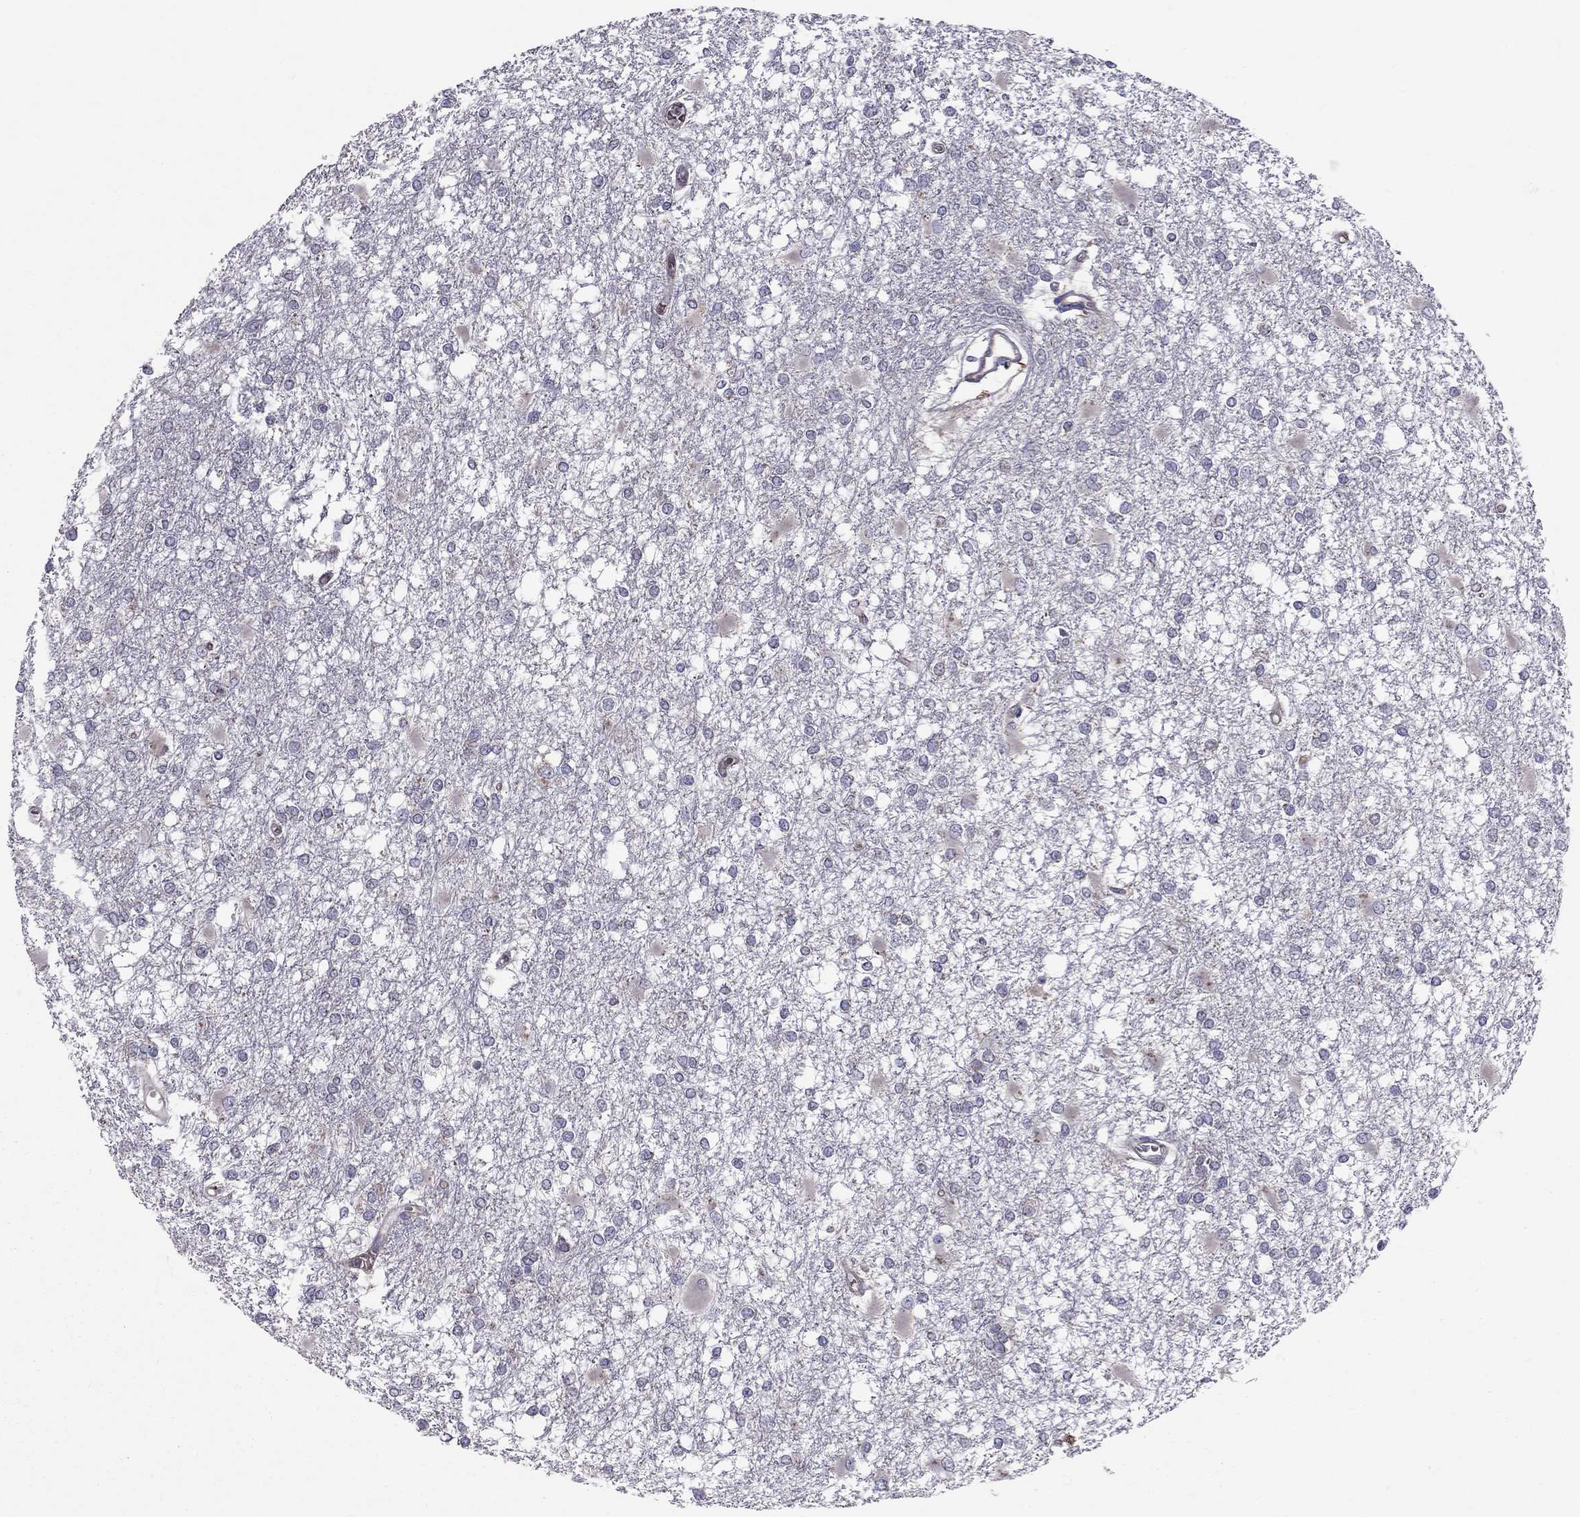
{"staining": {"intensity": "negative", "quantity": "none", "location": "none"}, "tissue": "glioma", "cell_type": "Tumor cells", "image_type": "cancer", "snomed": [{"axis": "morphology", "description": "Glioma, malignant, High grade"}, {"axis": "topography", "description": "Cerebral cortex"}], "caption": "Histopathology image shows no protein staining in tumor cells of glioma tissue. (IHC, brightfield microscopy, high magnification).", "gene": "PIK3CG", "patient": {"sex": "male", "age": 79}}